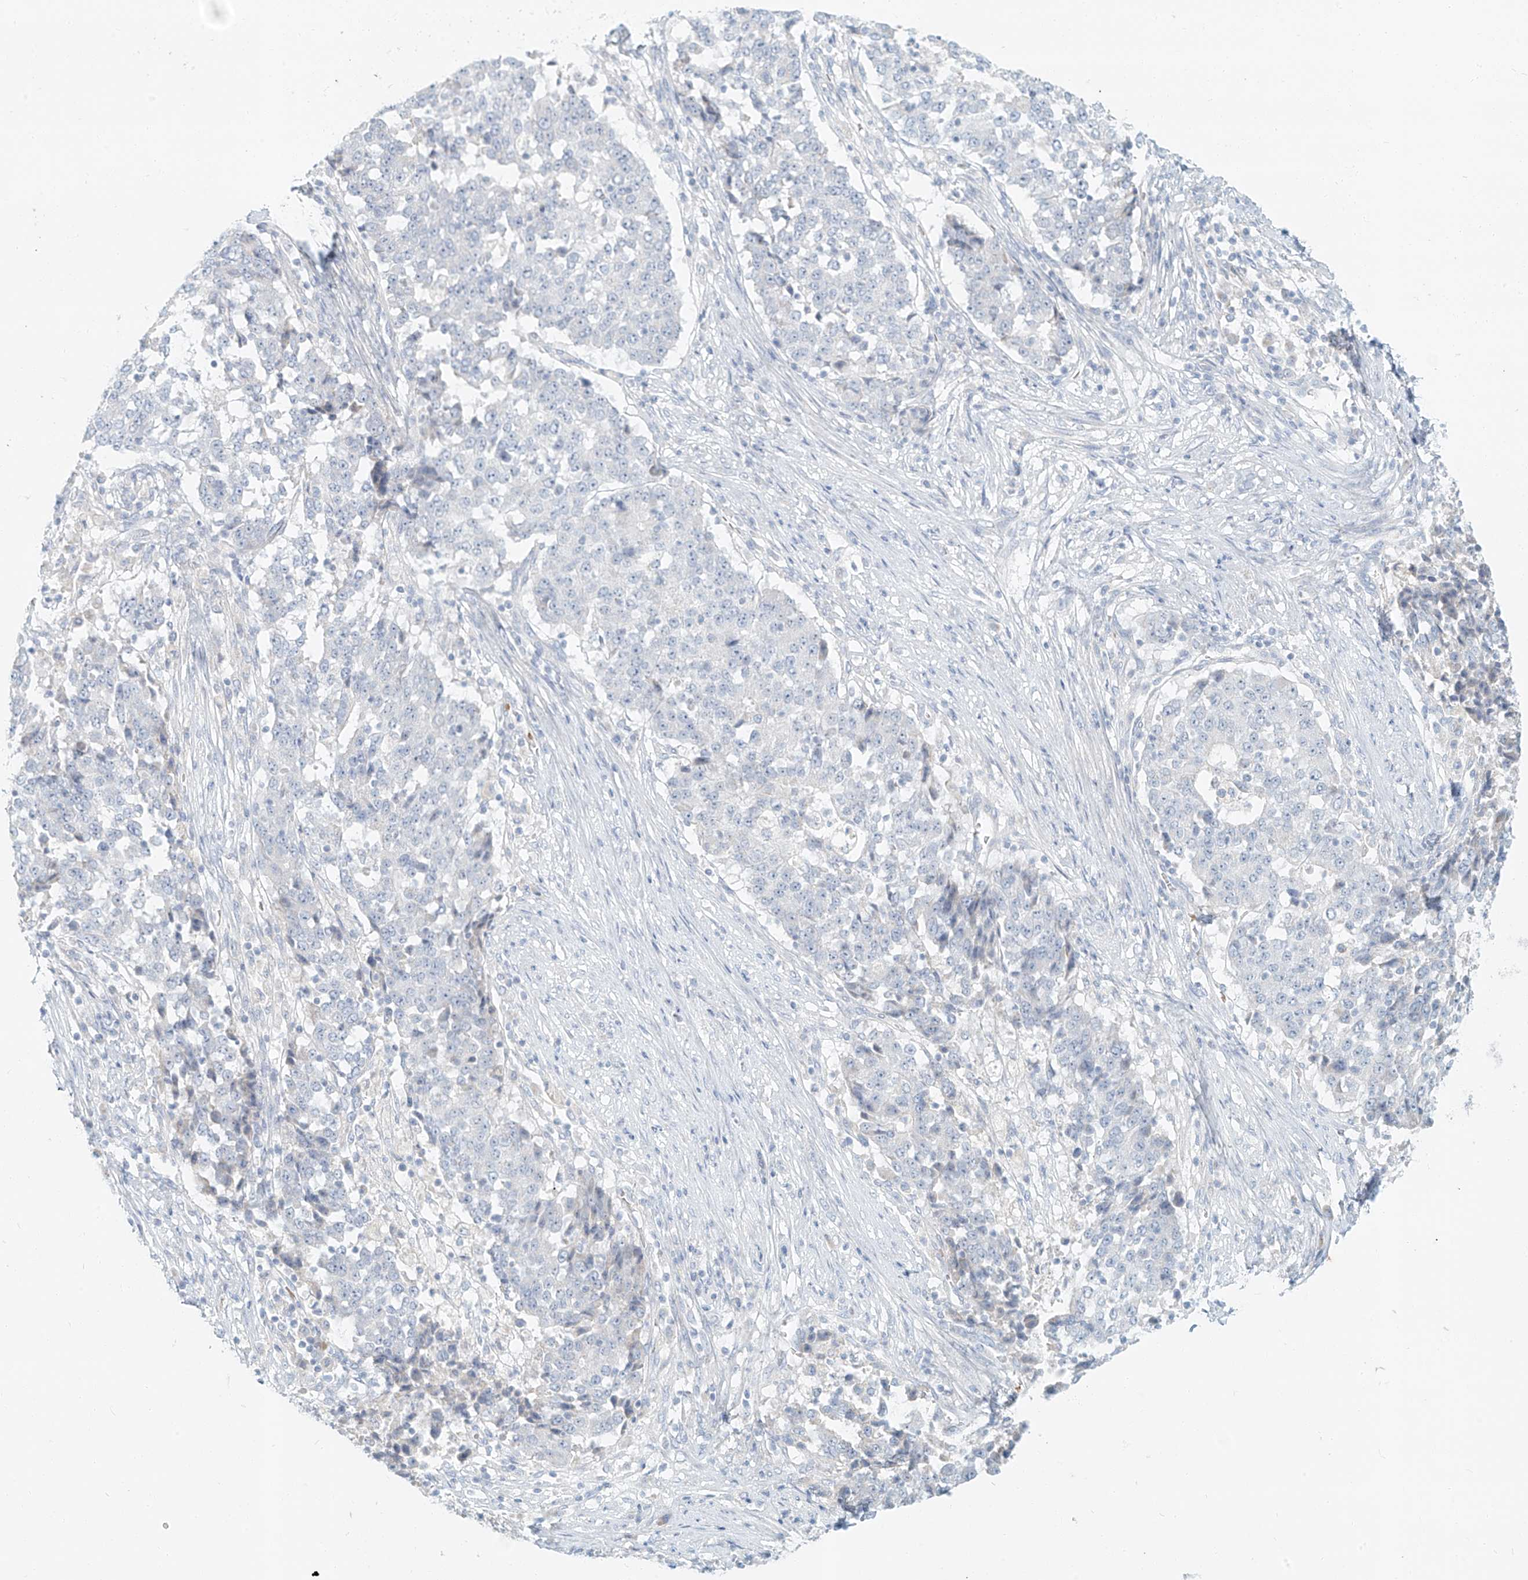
{"staining": {"intensity": "negative", "quantity": "none", "location": "none"}, "tissue": "stomach cancer", "cell_type": "Tumor cells", "image_type": "cancer", "snomed": [{"axis": "morphology", "description": "Adenocarcinoma, NOS"}, {"axis": "topography", "description": "Stomach"}], "caption": "IHC of stomach adenocarcinoma shows no expression in tumor cells. (DAB (3,3'-diaminobenzidine) immunohistochemistry visualized using brightfield microscopy, high magnification).", "gene": "PGC", "patient": {"sex": "male", "age": 59}}